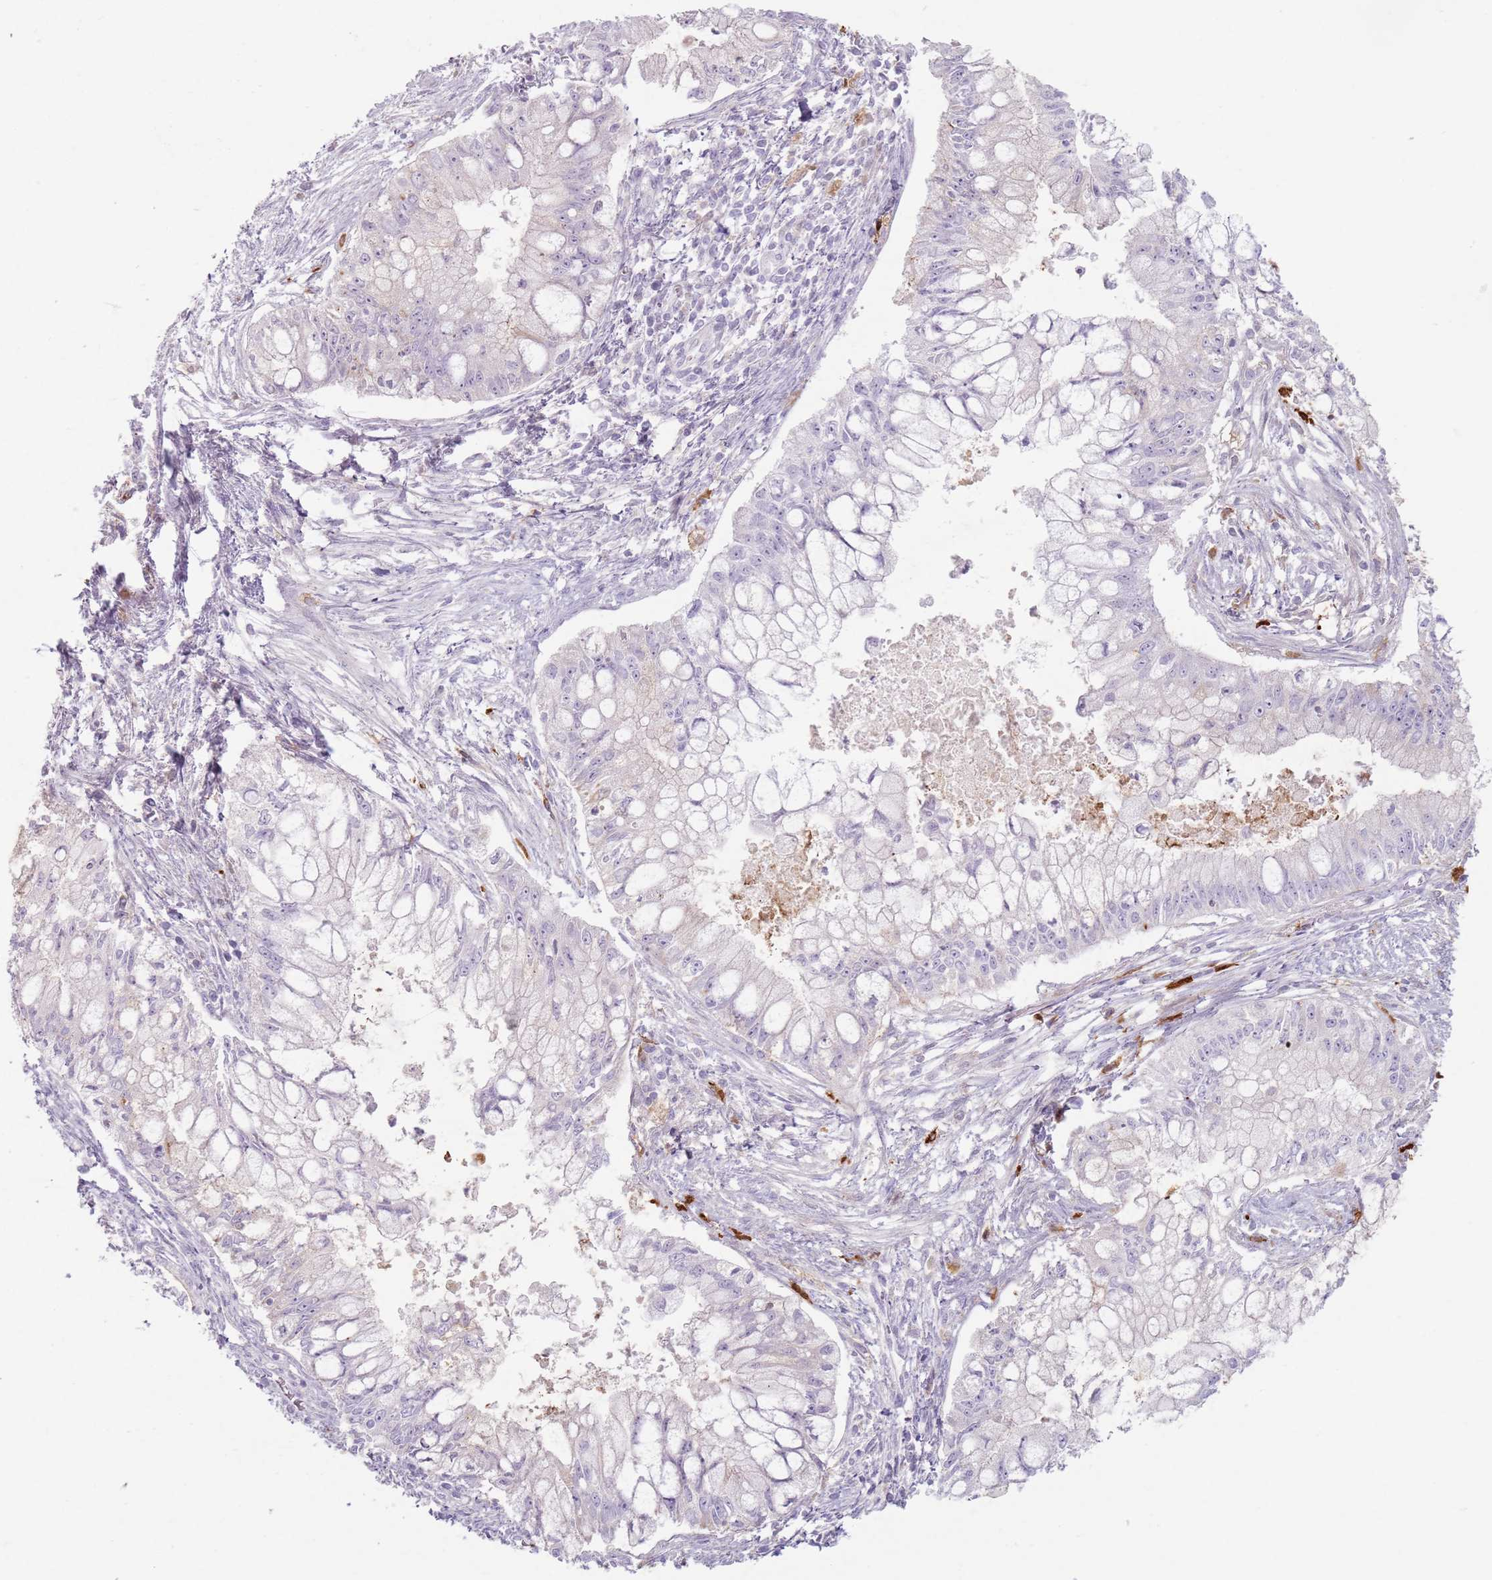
{"staining": {"intensity": "negative", "quantity": "none", "location": "none"}, "tissue": "pancreatic cancer", "cell_type": "Tumor cells", "image_type": "cancer", "snomed": [{"axis": "morphology", "description": "Adenocarcinoma, NOS"}, {"axis": "topography", "description": "Pancreas"}], "caption": "High power microscopy image of an immunohistochemistry (IHC) histopathology image of pancreatic adenocarcinoma, revealing no significant staining in tumor cells.", "gene": "GDPGP1", "patient": {"sex": "male", "age": 48}}